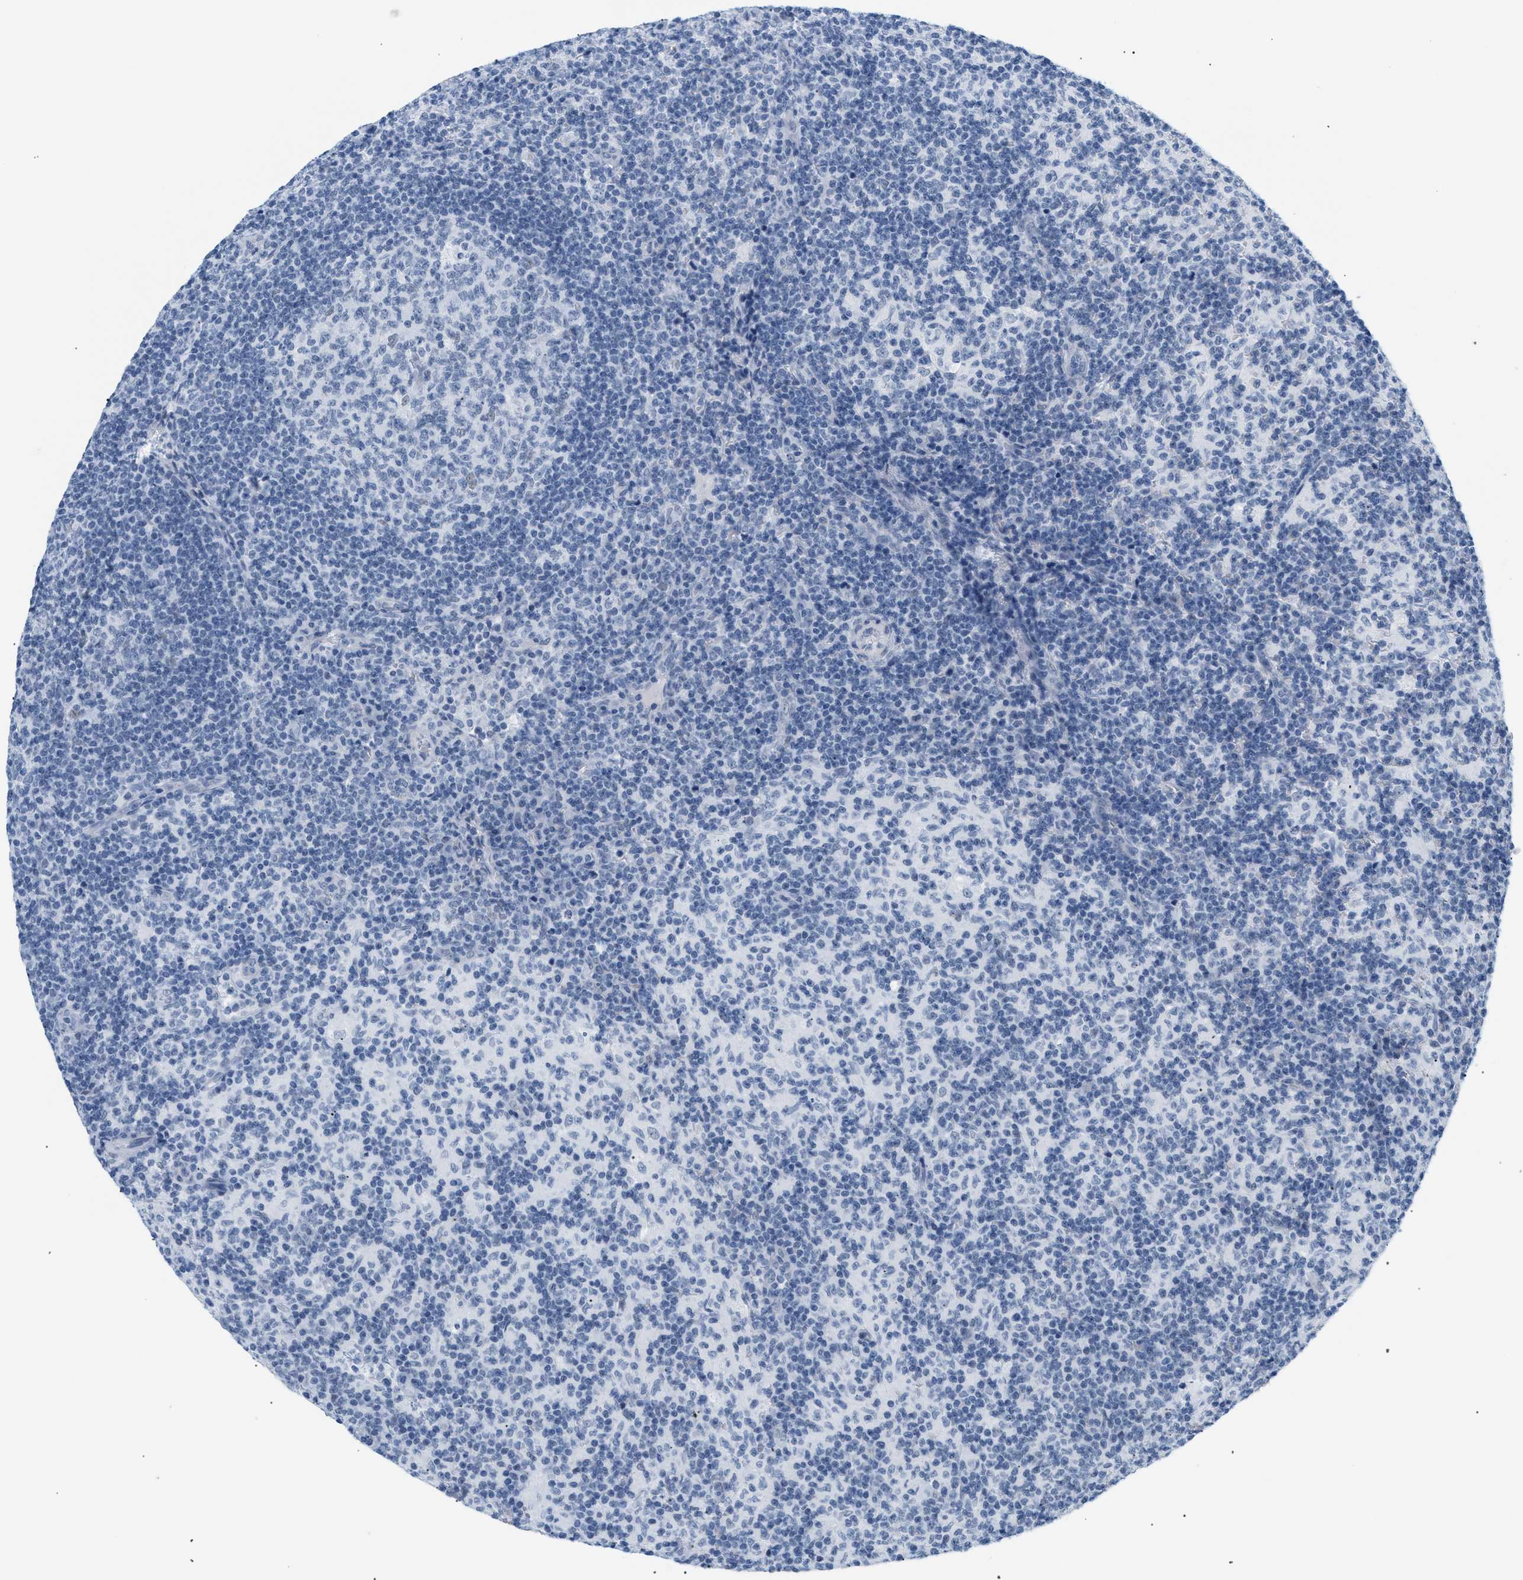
{"staining": {"intensity": "negative", "quantity": "none", "location": "none"}, "tissue": "lymph node", "cell_type": "Germinal center cells", "image_type": "normal", "snomed": [{"axis": "morphology", "description": "Normal tissue, NOS"}, {"axis": "morphology", "description": "Inflammation, NOS"}, {"axis": "topography", "description": "Lymph node"}], "caption": "An IHC photomicrograph of benign lymph node is shown. There is no staining in germinal center cells of lymph node. The staining is performed using DAB (3,3'-diaminobenzidine) brown chromogen with nuclei counter-stained in using hematoxylin.", "gene": "ELN", "patient": {"sex": "male", "age": 55}}